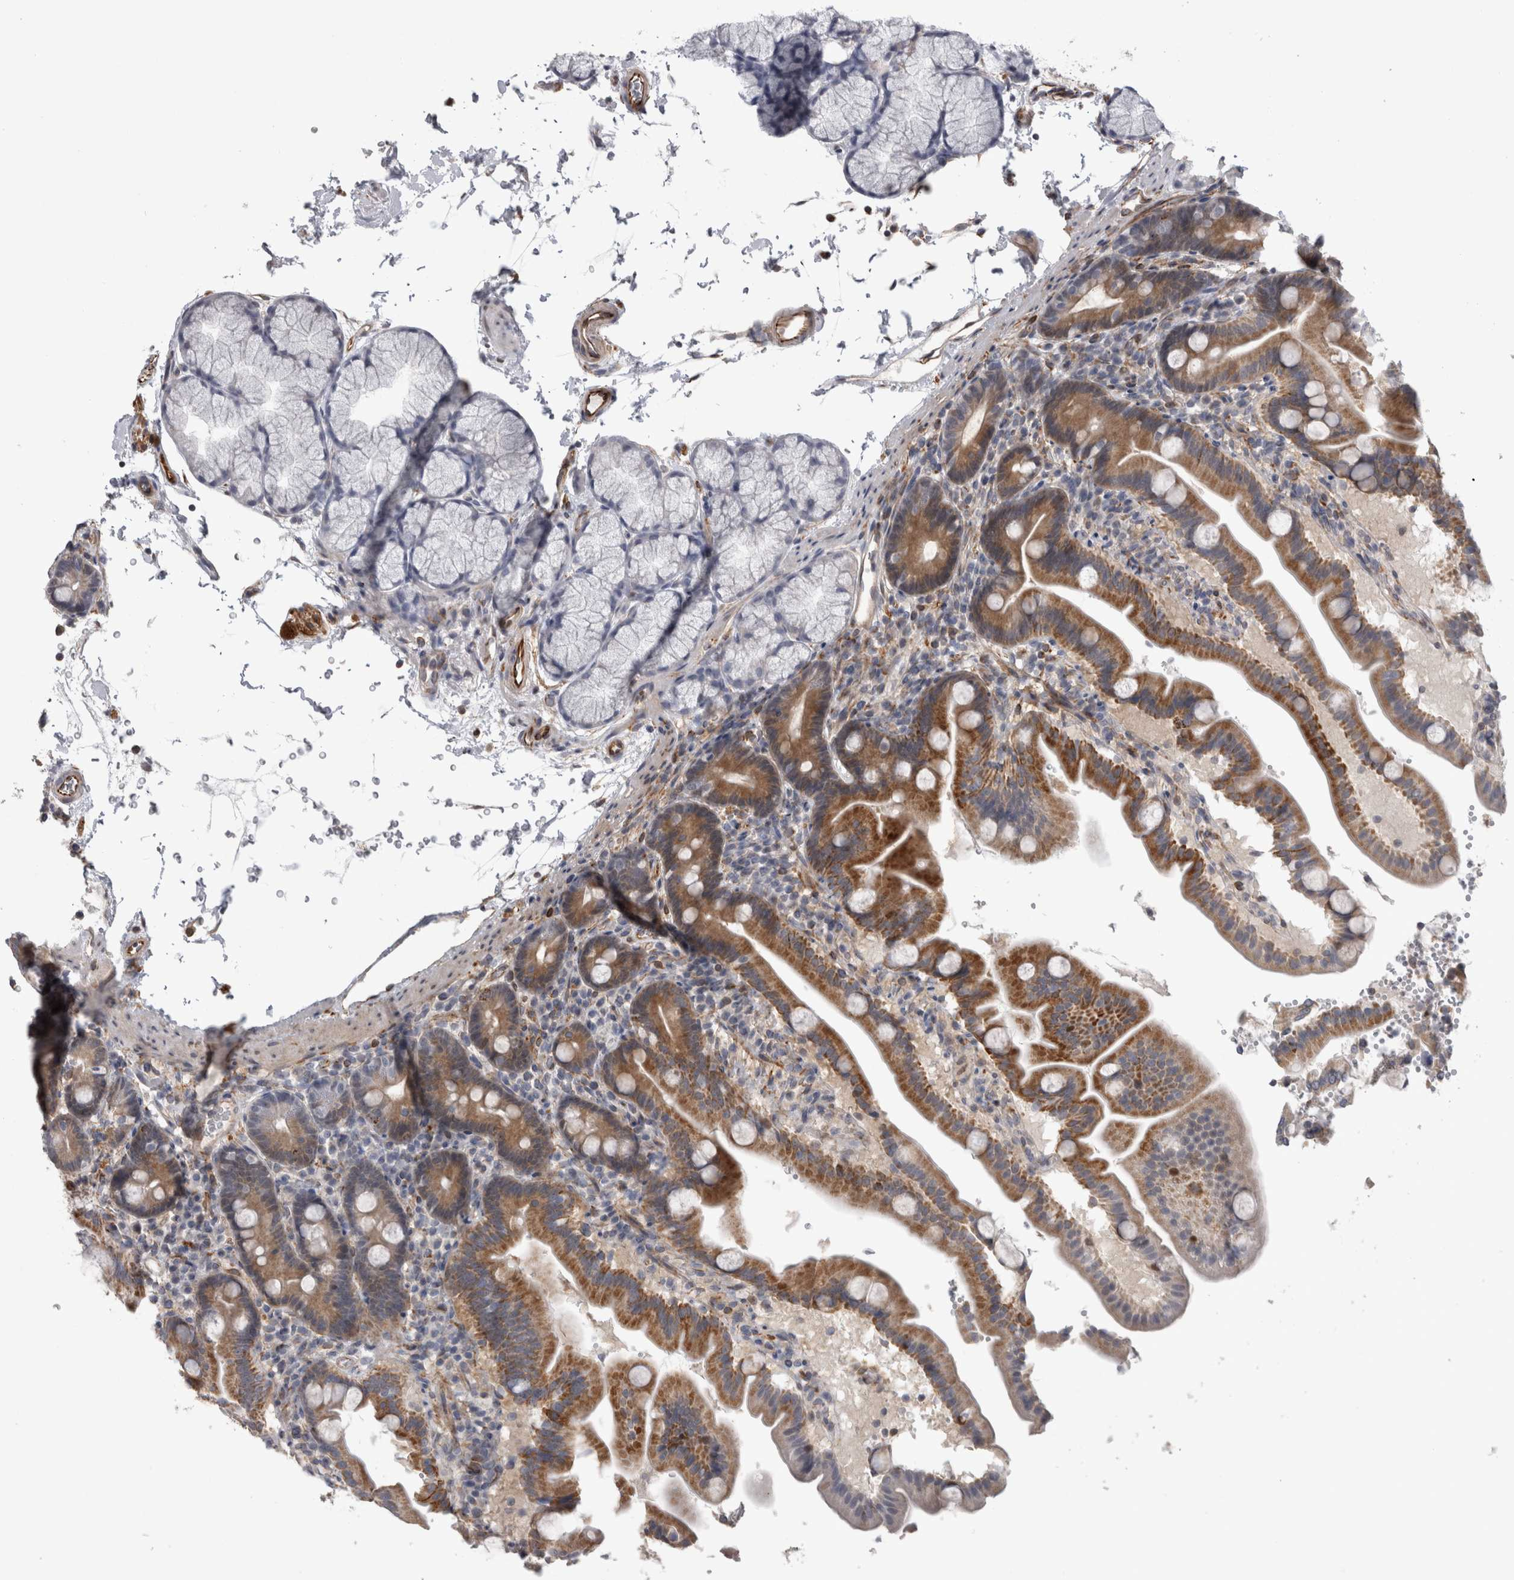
{"staining": {"intensity": "moderate", "quantity": ">75%", "location": "cytoplasmic/membranous"}, "tissue": "duodenum", "cell_type": "Glandular cells", "image_type": "normal", "snomed": [{"axis": "morphology", "description": "Normal tissue, NOS"}, {"axis": "topography", "description": "Duodenum"}], "caption": "High-magnification brightfield microscopy of normal duodenum stained with DAB (brown) and counterstained with hematoxylin (blue). glandular cells exhibit moderate cytoplasmic/membranous staining is seen in about>75% of cells. (IHC, brightfield microscopy, high magnification).", "gene": "ACOT7", "patient": {"sex": "male", "age": 54}}